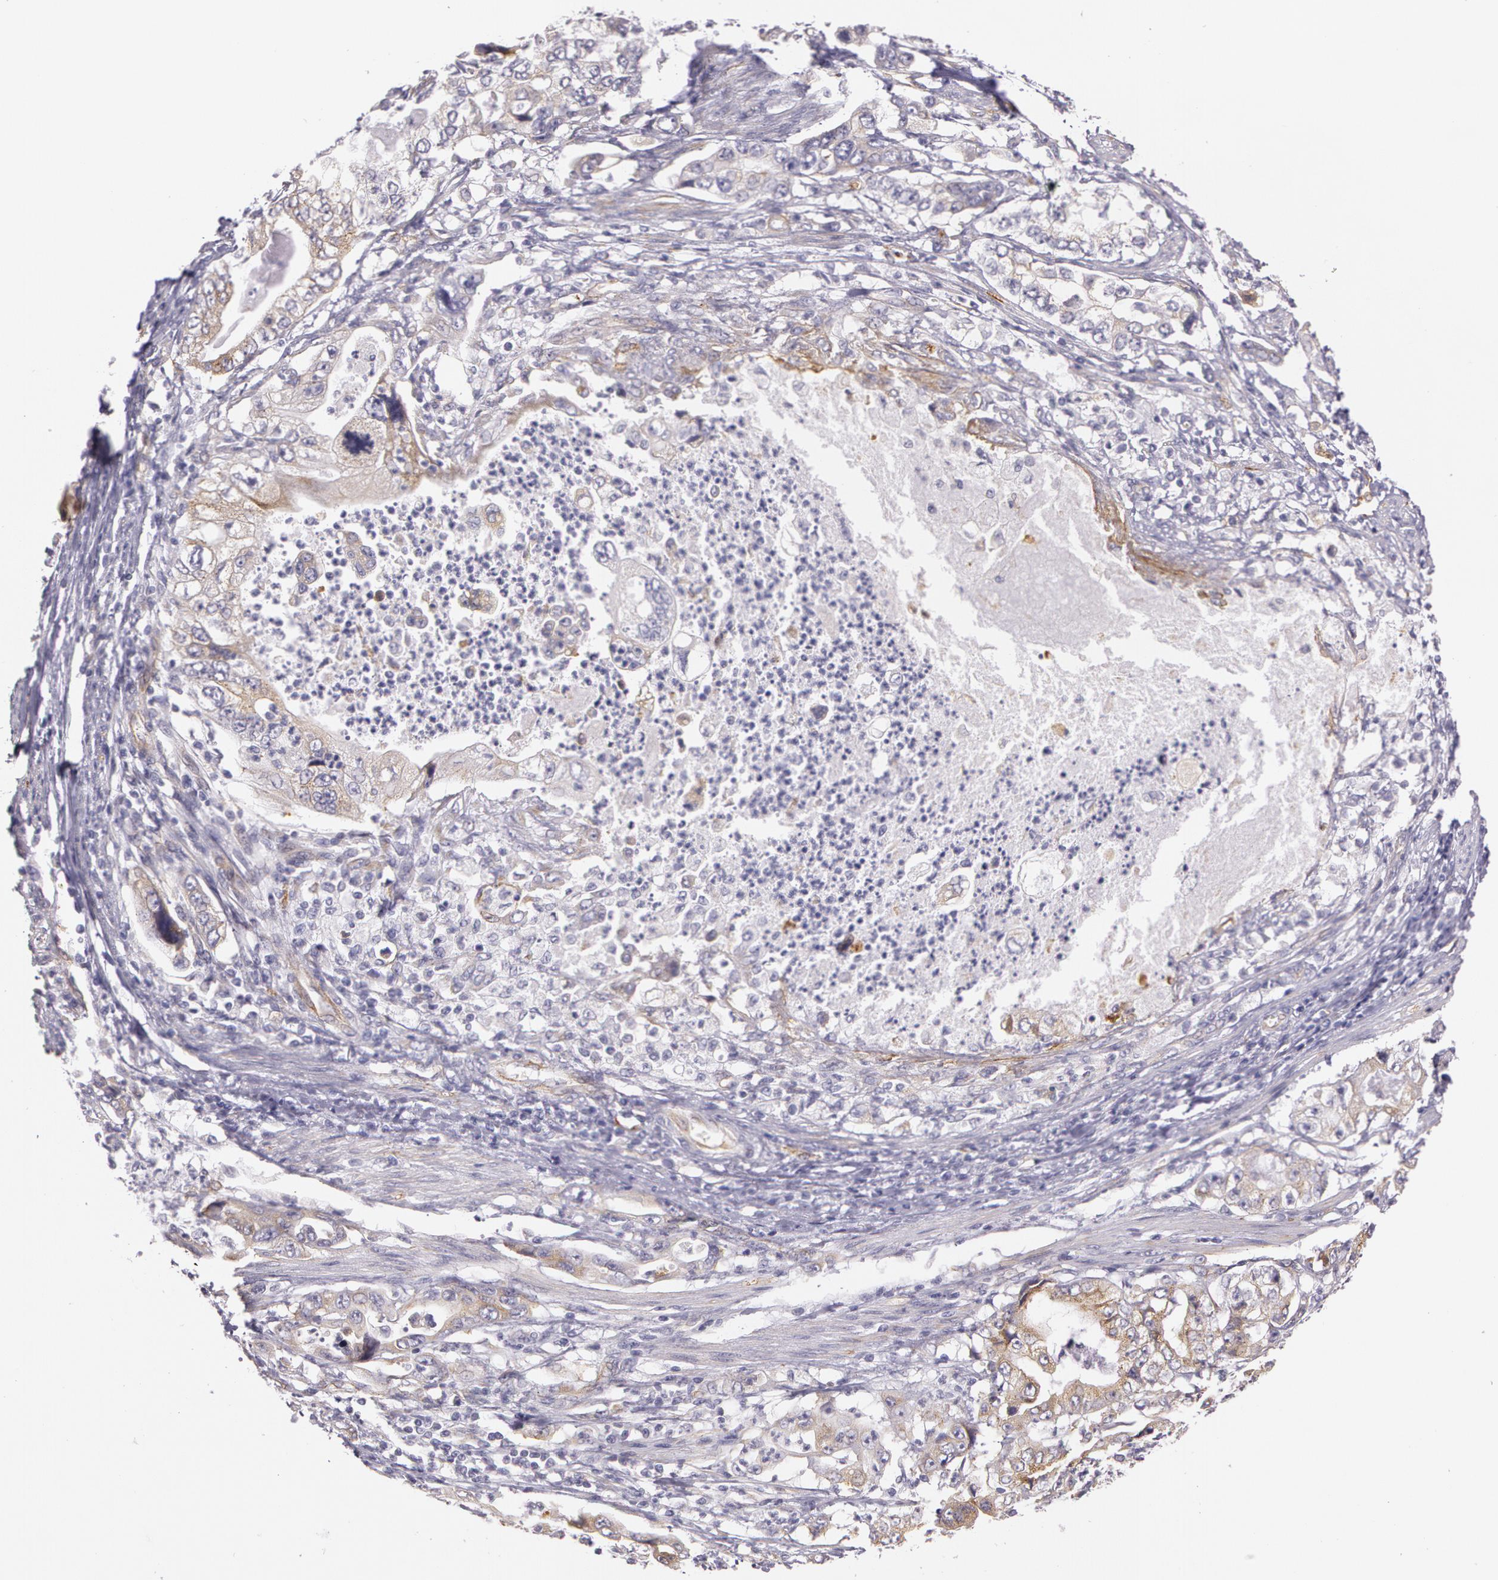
{"staining": {"intensity": "weak", "quantity": "25%-75%", "location": "cytoplasmic/membranous"}, "tissue": "stomach cancer", "cell_type": "Tumor cells", "image_type": "cancer", "snomed": [{"axis": "morphology", "description": "Adenocarcinoma, NOS"}, {"axis": "topography", "description": "Pancreas"}, {"axis": "topography", "description": "Stomach, upper"}], "caption": "Immunohistochemical staining of adenocarcinoma (stomach) reveals low levels of weak cytoplasmic/membranous expression in approximately 25%-75% of tumor cells. (DAB (3,3'-diaminobenzidine) IHC with brightfield microscopy, high magnification).", "gene": "APP", "patient": {"sex": "male", "age": 77}}